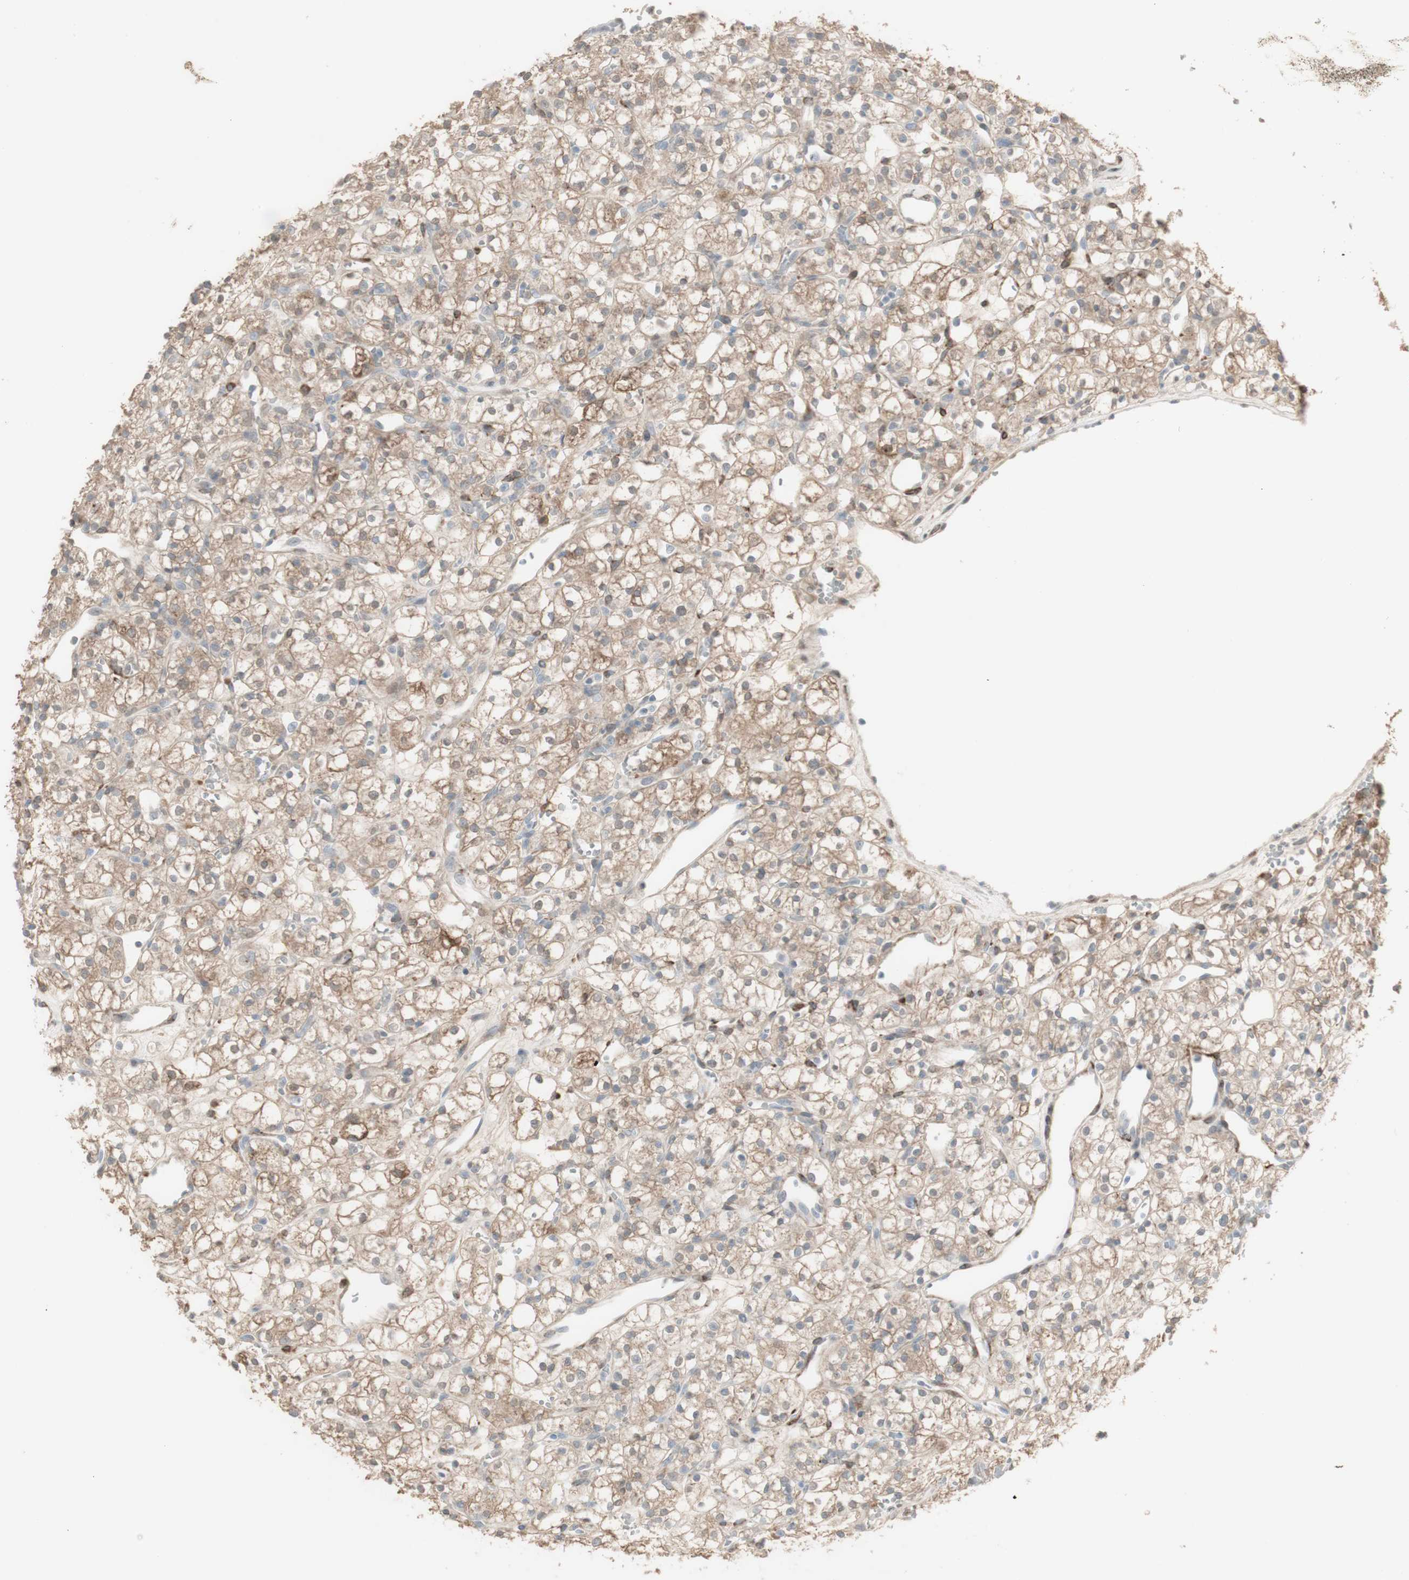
{"staining": {"intensity": "moderate", "quantity": ">75%", "location": "cytoplasmic/membranous"}, "tissue": "renal cancer", "cell_type": "Tumor cells", "image_type": "cancer", "snomed": [{"axis": "morphology", "description": "Adenocarcinoma, NOS"}, {"axis": "topography", "description": "Kidney"}], "caption": "Renal cancer (adenocarcinoma) stained with DAB (3,3'-diaminobenzidine) IHC shows medium levels of moderate cytoplasmic/membranous positivity in about >75% of tumor cells.", "gene": "MUC3A", "patient": {"sex": "female", "age": 60}}